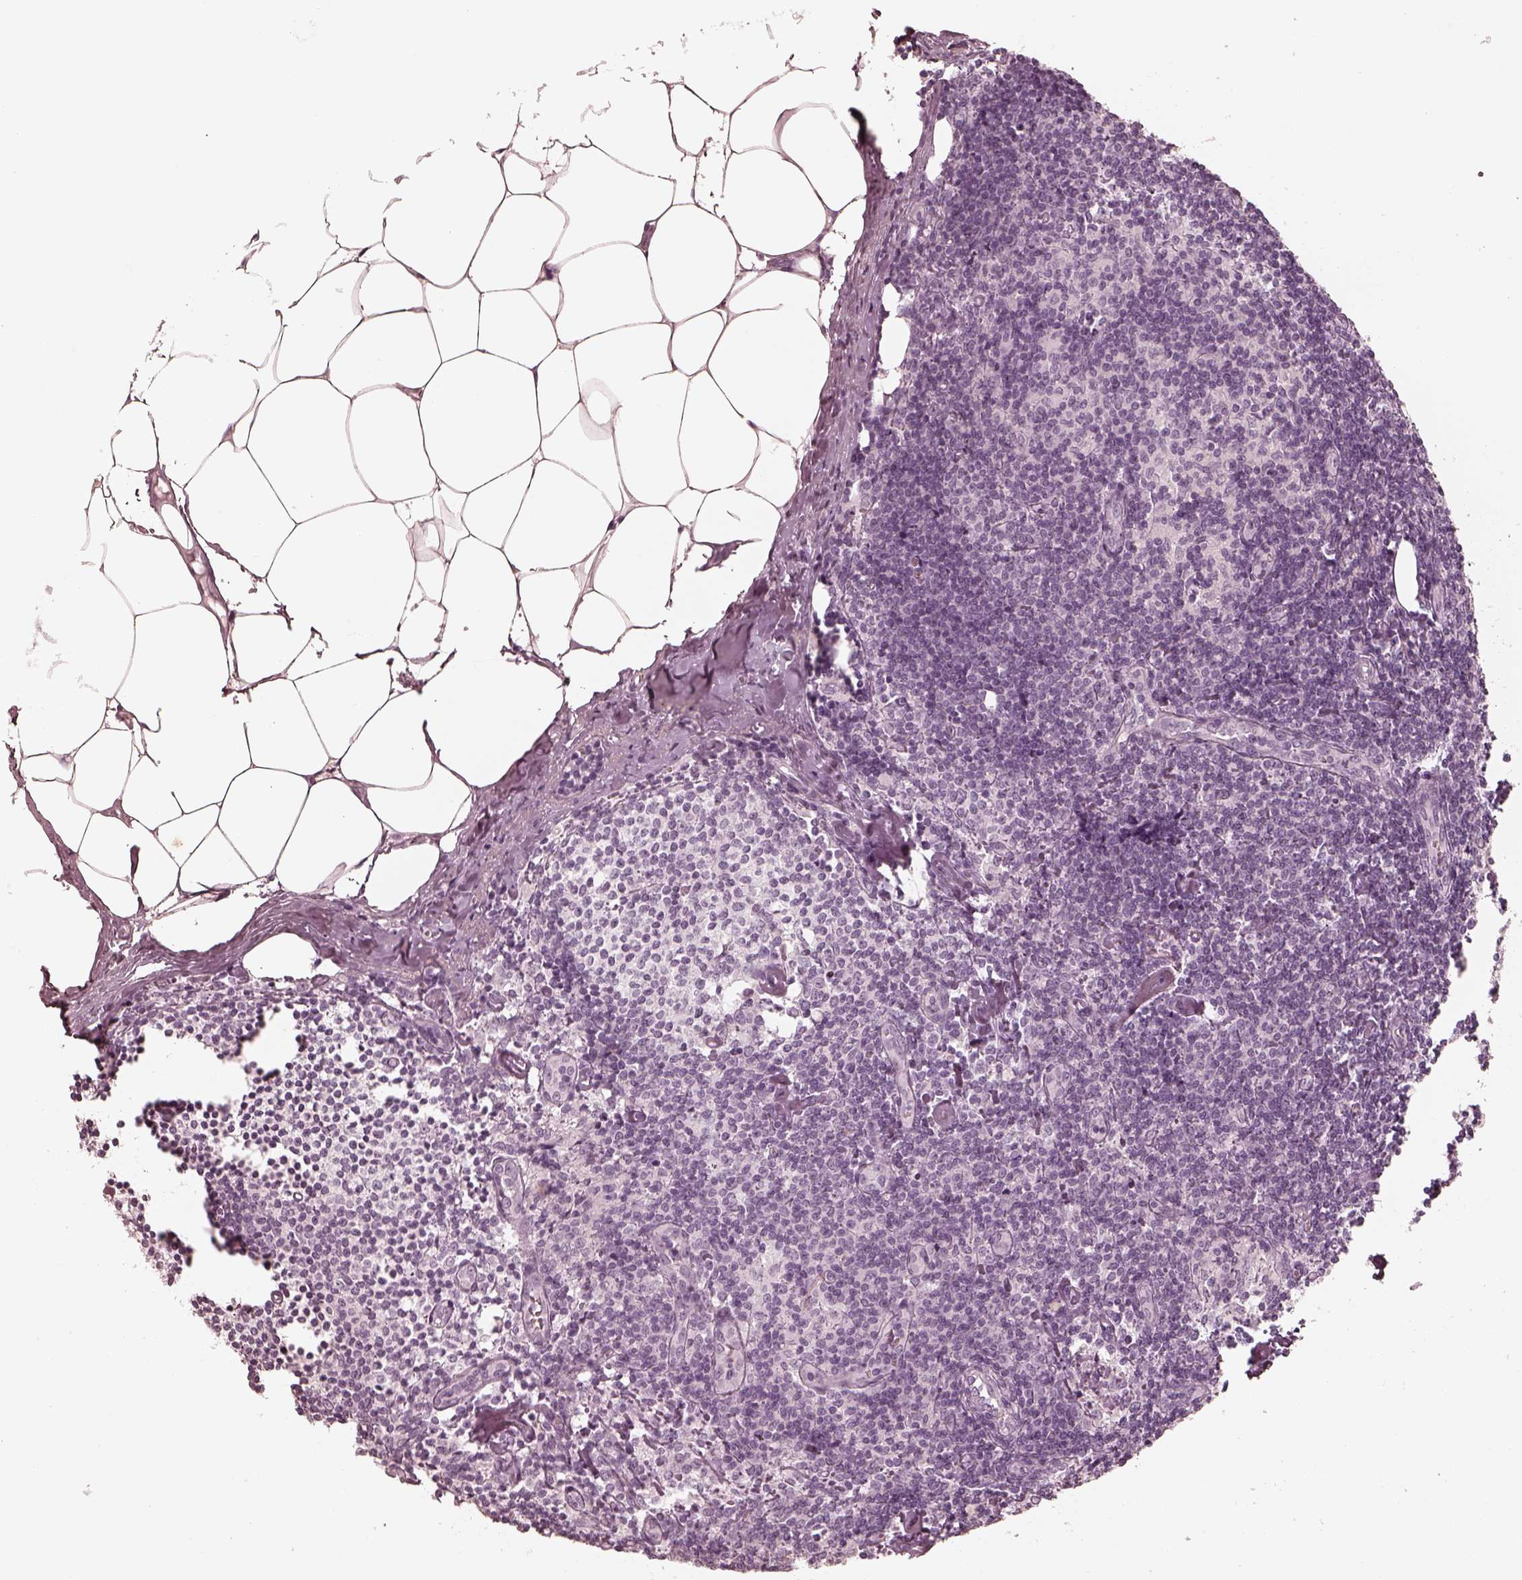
{"staining": {"intensity": "negative", "quantity": "none", "location": "none"}, "tissue": "lymph node", "cell_type": "Germinal center cells", "image_type": "normal", "snomed": [{"axis": "morphology", "description": "Normal tissue, NOS"}, {"axis": "topography", "description": "Lymph node"}], "caption": "The histopathology image reveals no staining of germinal center cells in benign lymph node.", "gene": "CALR3", "patient": {"sex": "female", "age": 69}}